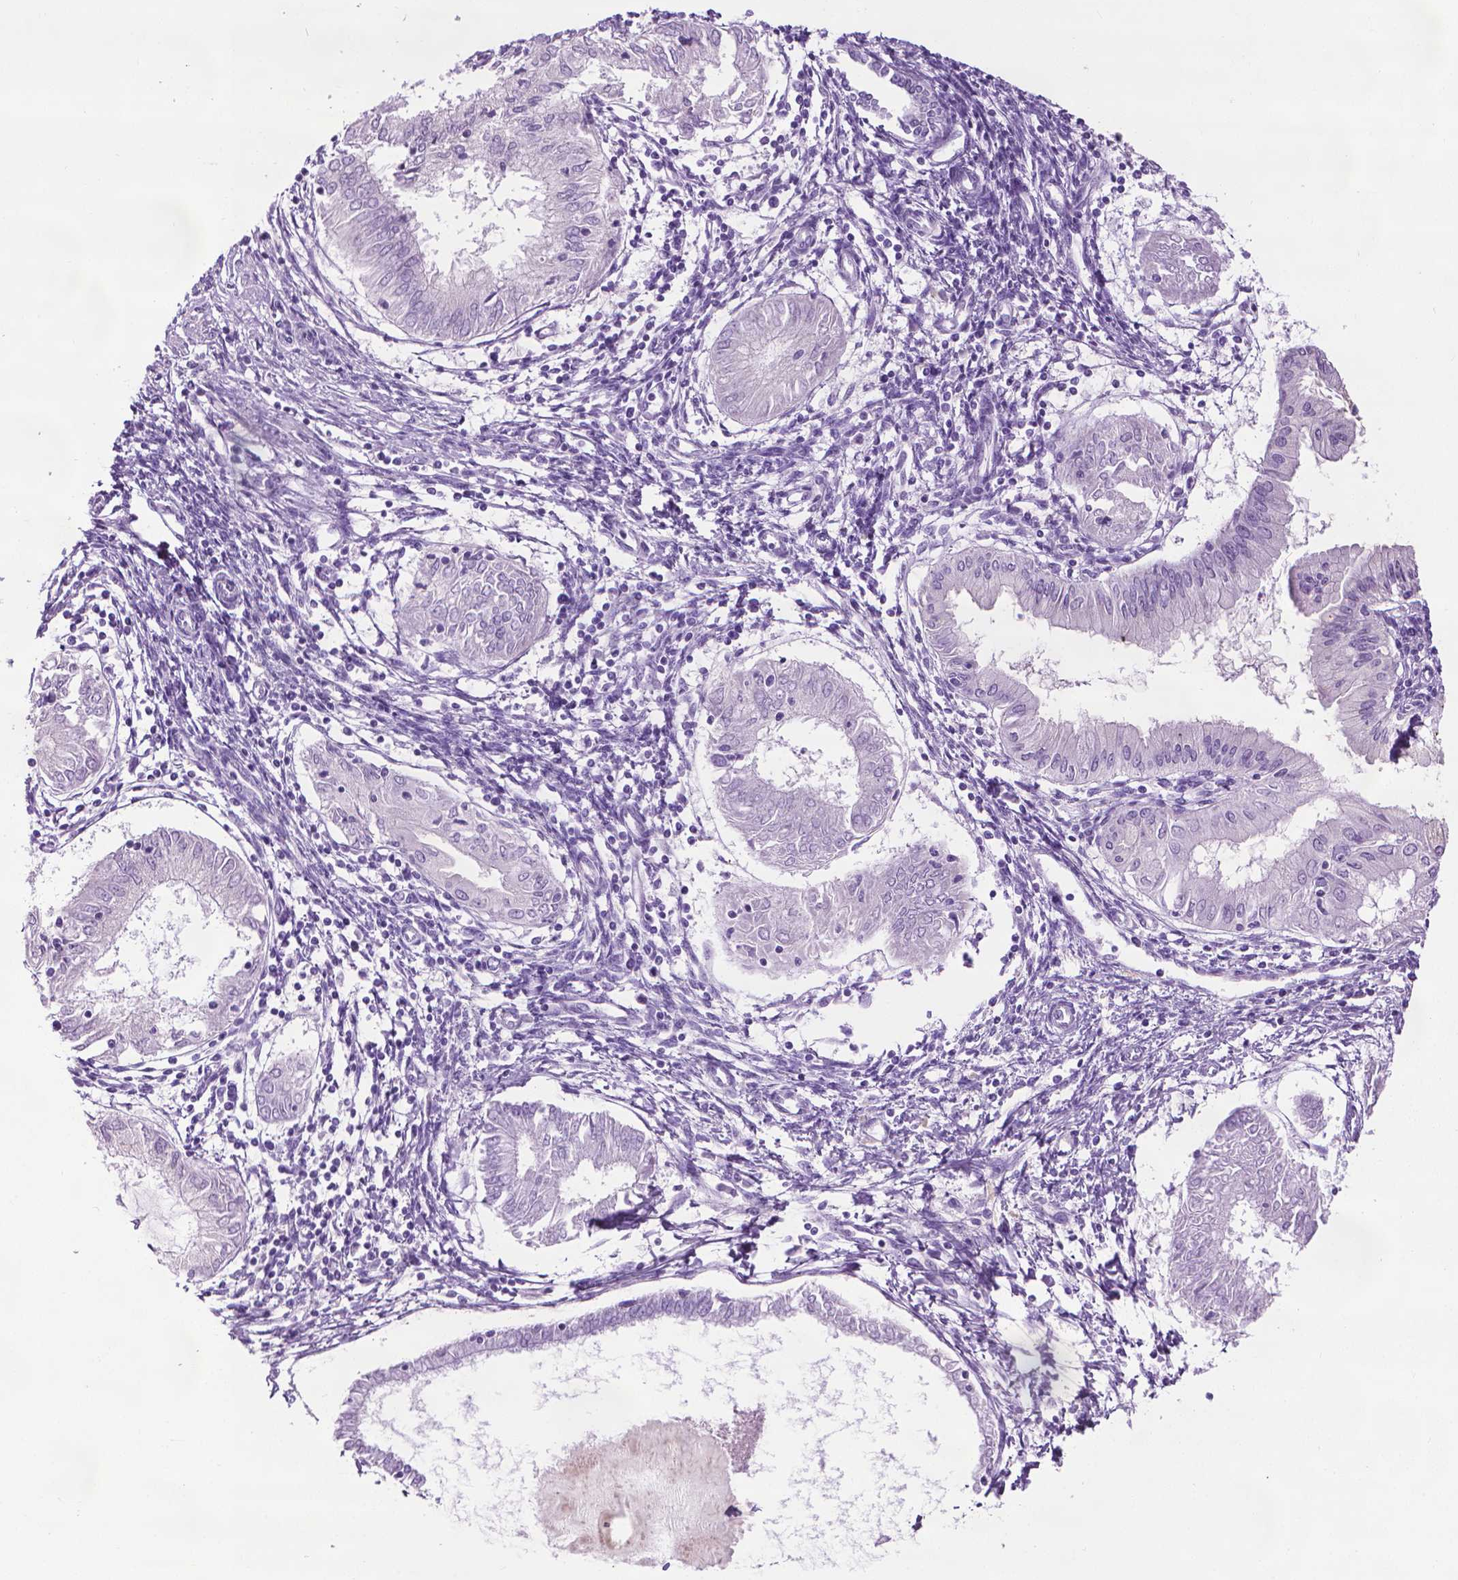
{"staining": {"intensity": "negative", "quantity": "none", "location": "none"}, "tissue": "endometrial cancer", "cell_type": "Tumor cells", "image_type": "cancer", "snomed": [{"axis": "morphology", "description": "Adenocarcinoma, NOS"}, {"axis": "topography", "description": "Endometrium"}], "caption": "Protein analysis of endometrial cancer (adenocarcinoma) demonstrates no significant positivity in tumor cells.", "gene": "DNAI7", "patient": {"sex": "female", "age": 68}}